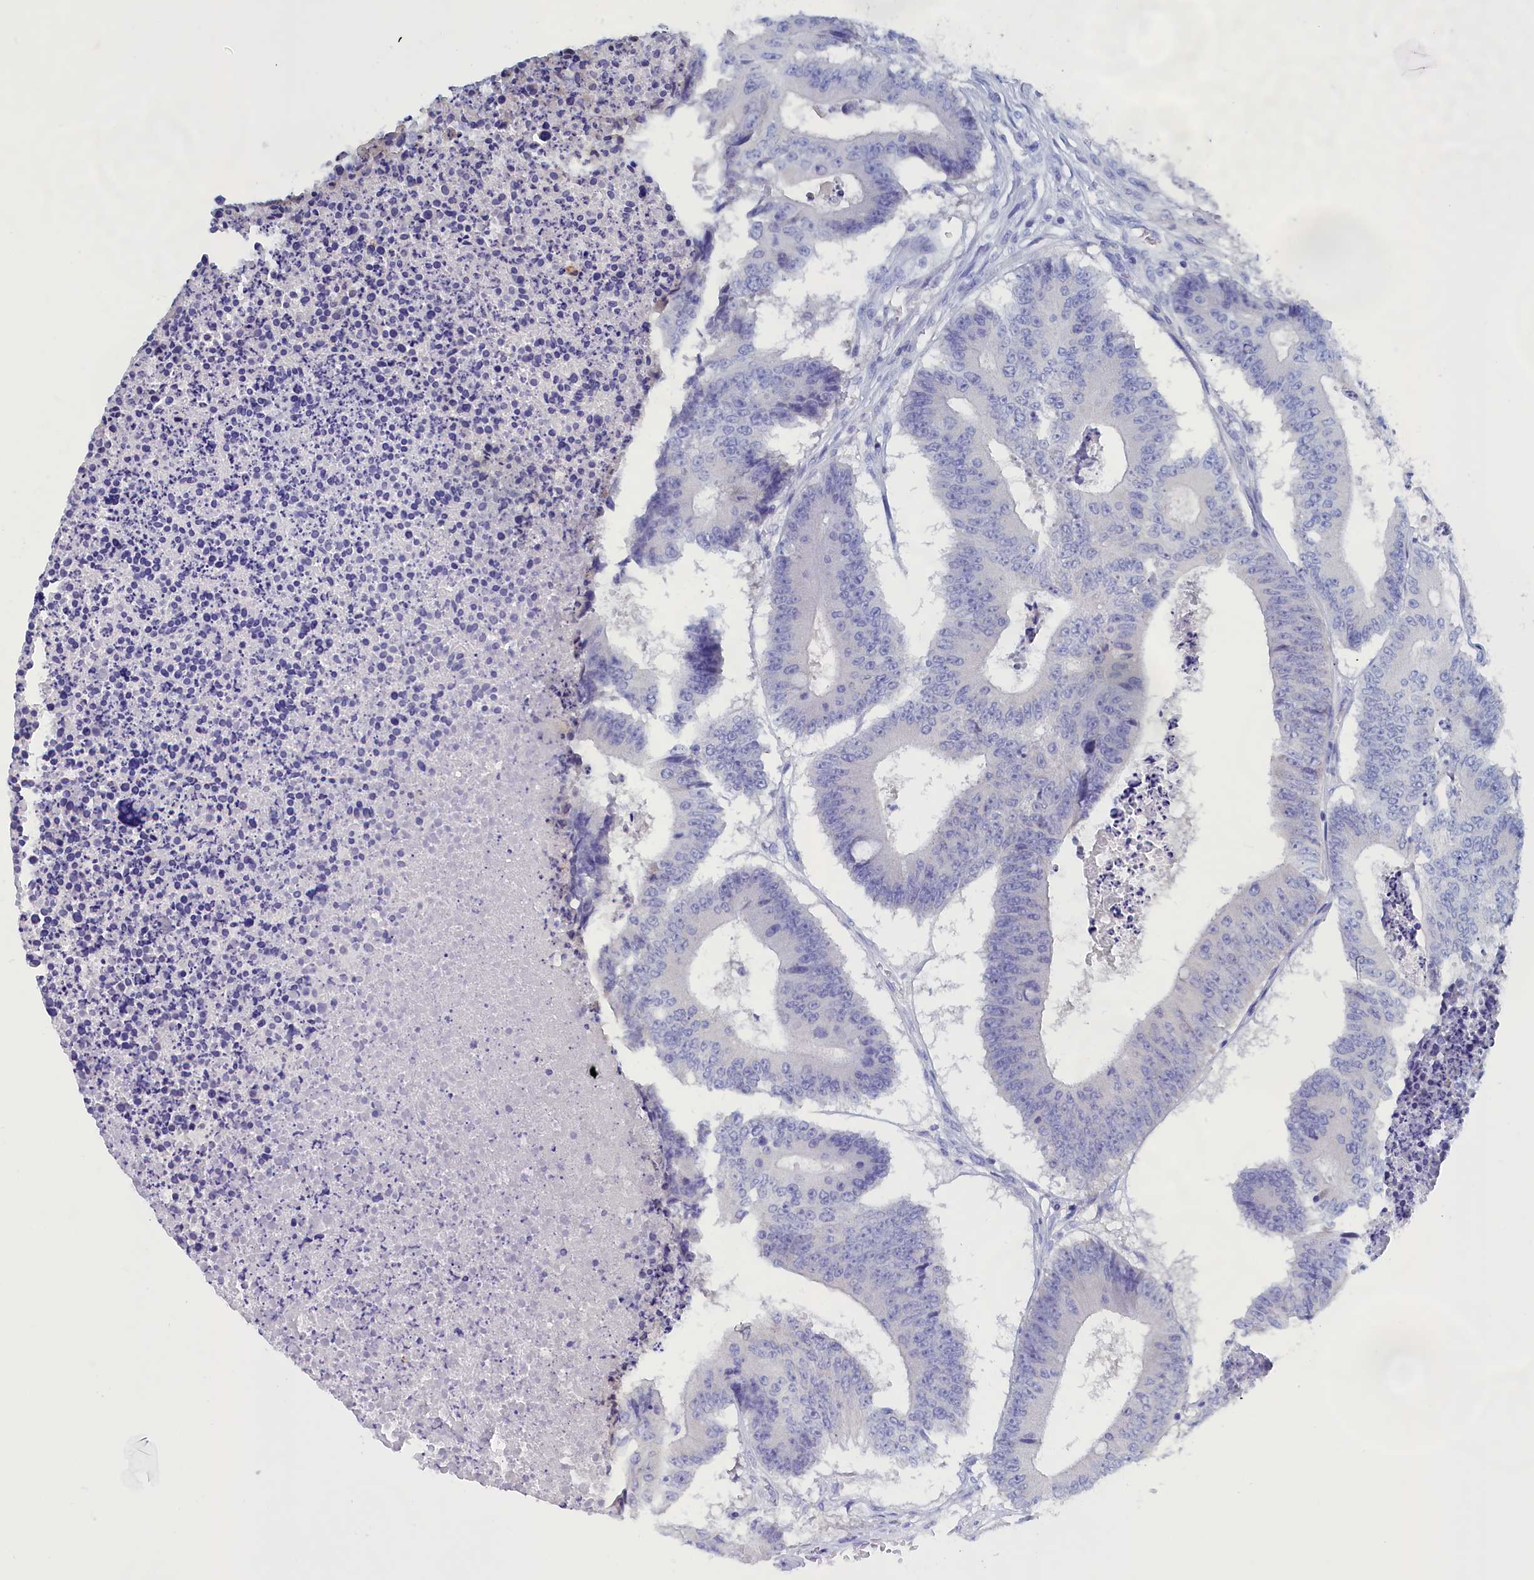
{"staining": {"intensity": "negative", "quantity": "none", "location": "none"}, "tissue": "colorectal cancer", "cell_type": "Tumor cells", "image_type": "cancer", "snomed": [{"axis": "morphology", "description": "Adenocarcinoma, NOS"}, {"axis": "topography", "description": "Colon"}], "caption": "A high-resolution histopathology image shows immunohistochemistry staining of colorectal adenocarcinoma, which shows no significant positivity in tumor cells.", "gene": "ANKRD2", "patient": {"sex": "male", "age": 87}}